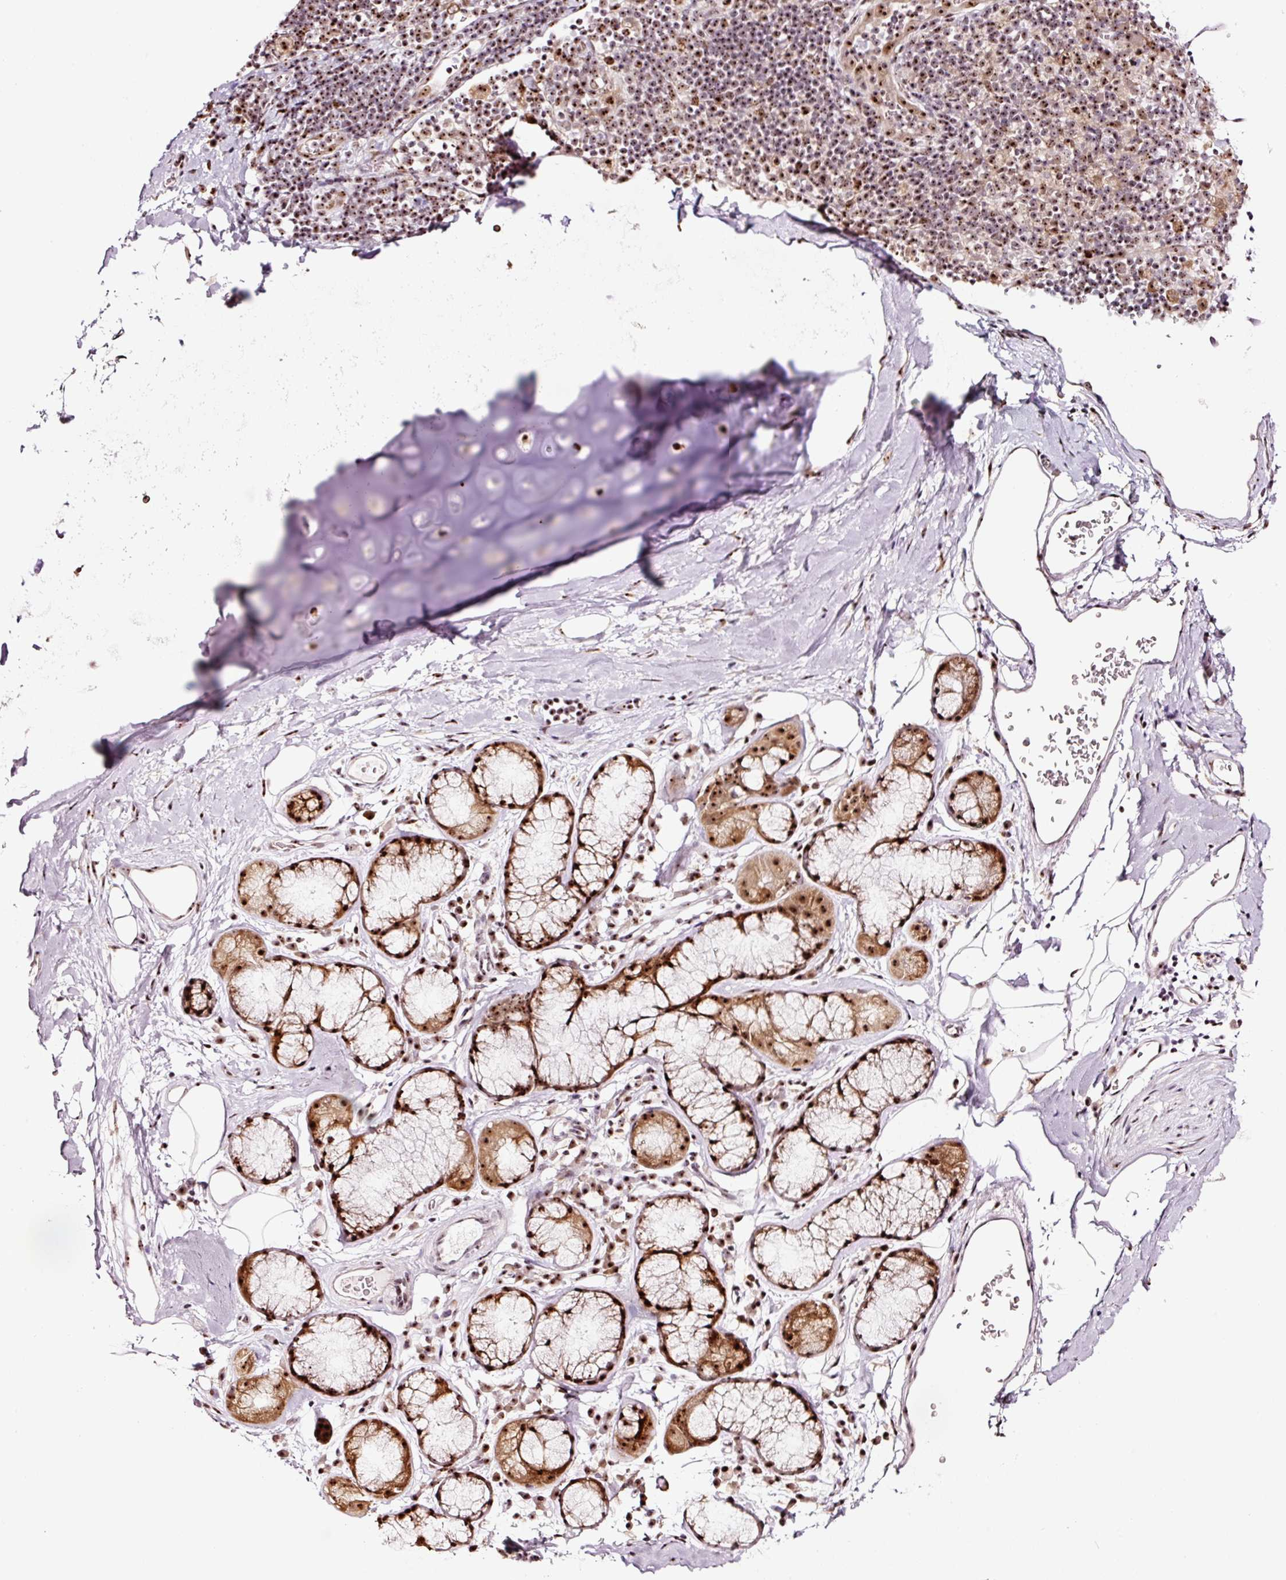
{"staining": {"intensity": "negative", "quantity": "none", "location": "none"}, "tissue": "adipose tissue", "cell_type": "Adipocytes", "image_type": "normal", "snomed": [{"axis": "morphology", "description": "Normal tissue, NOS"}, {"axis": "topography", "description": "Cartilage tissue"}, {"axis": "topography", "description": "Bronchus"}], "caption": "High power microscopy histopathology image of an IHC photomicrograph of benign adipose tissue, revealing no significant staining in adipocytes. (Brightfield microscopy of DAB IHC at high magnification).", "gene": "GNL3", "patient": {"sex": "male", "age": 58}}